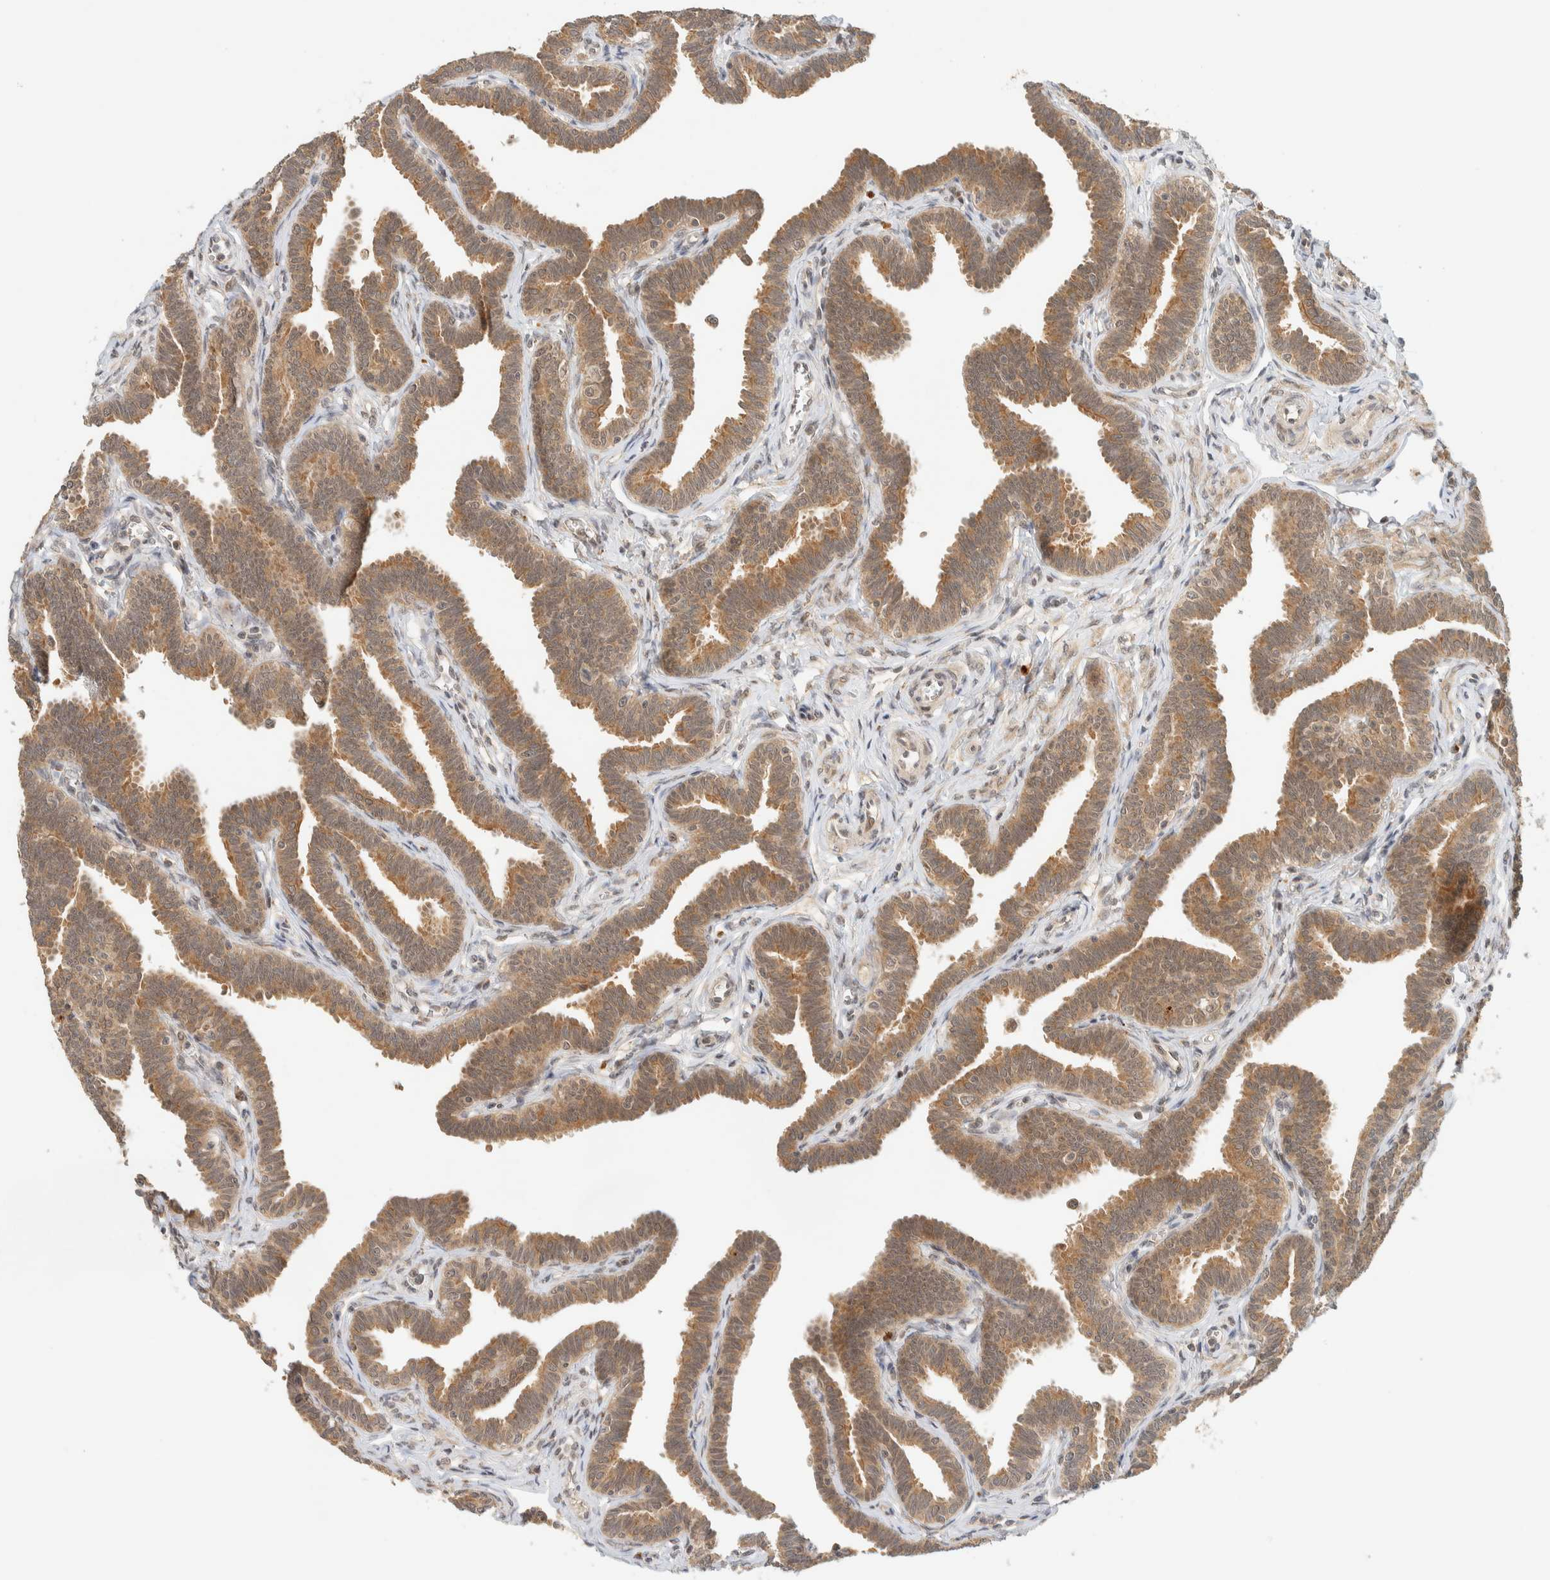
{"staining": {"intensity": "moderate", "quantity": ">75%", "location": "cytoplasmic/membranous"}, "tissue": "fallopian tube", "cell_type": "Glandular cells", "image_type": "normal", "snomed": [{"axis": "morphology", "description": "Normal tissue, NOS"}, {"axis": "topography", "description": "Fallopian tube"}, {"axis": "topography", "description": "Ovary"}], "caption": "Protein analysis of unremarkable fallopian tube displays moderate cytoplasmic/membranous staining in approximately >75% of glandular cells. Ihc stains the protein of interest in brown and the nuclei are stained blue.", "gene": "KIFAP3", "patient": {"sex": "female", "age": 23}}